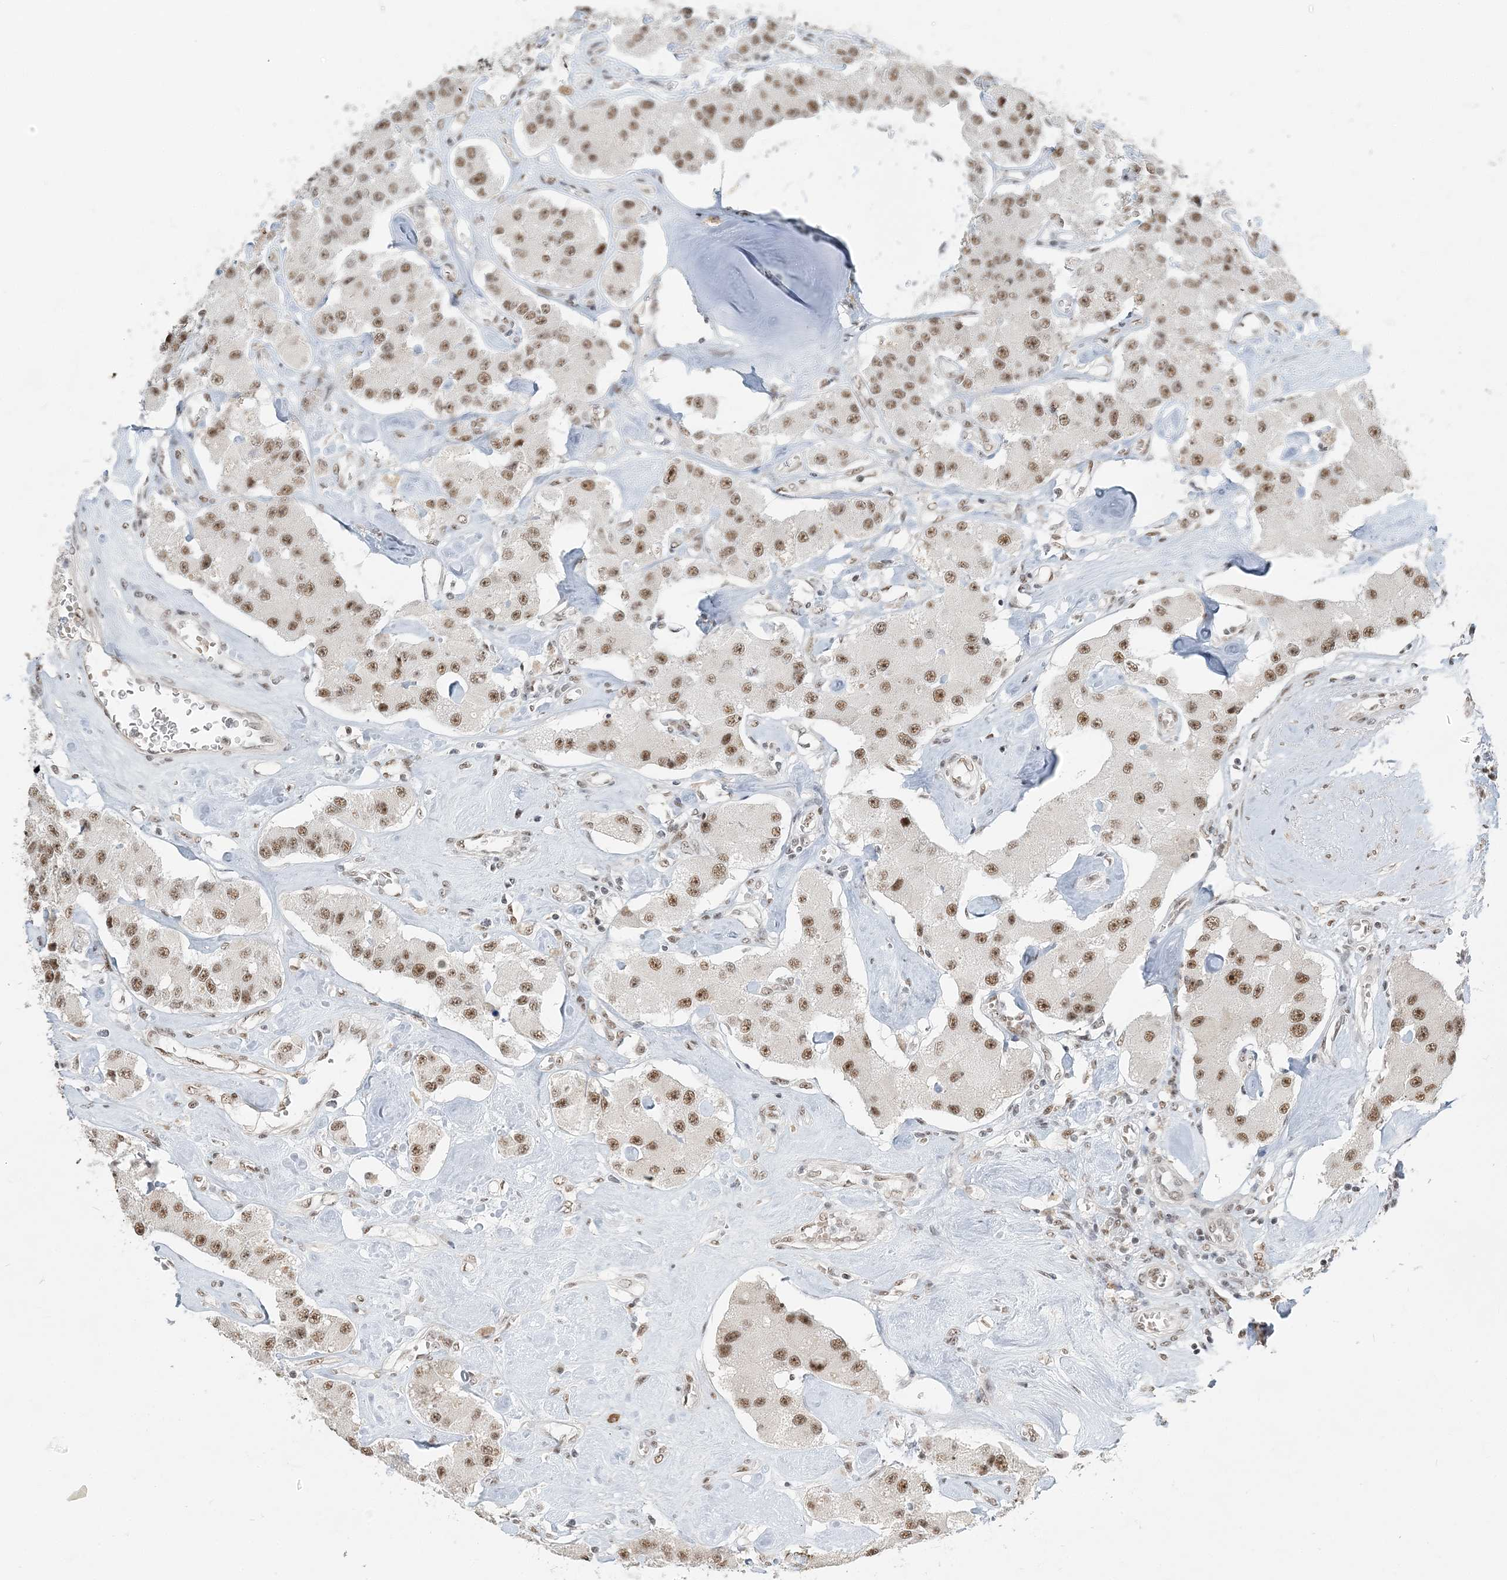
{"staining": {"intensity": "moderate", "quantity": ">75%", "location": "nuclear"}, "tissue": "carcinoid", "cell_type": "Tumor cells", "image_type": "cancer", "snomed": [{"axis": "morphology", "description": "Carcinoid, malignant, NOS"}, {"axis": "topography", "description": "Pancreas"}], "caption": "A micrograph showing moderate nuclear staining in approximately >75% of tumor cells in carcinoid, as visualized by brown immunohistochemical staining.", "gene": "PLRG1", "patient": {"sex": "male", "age": 41}}